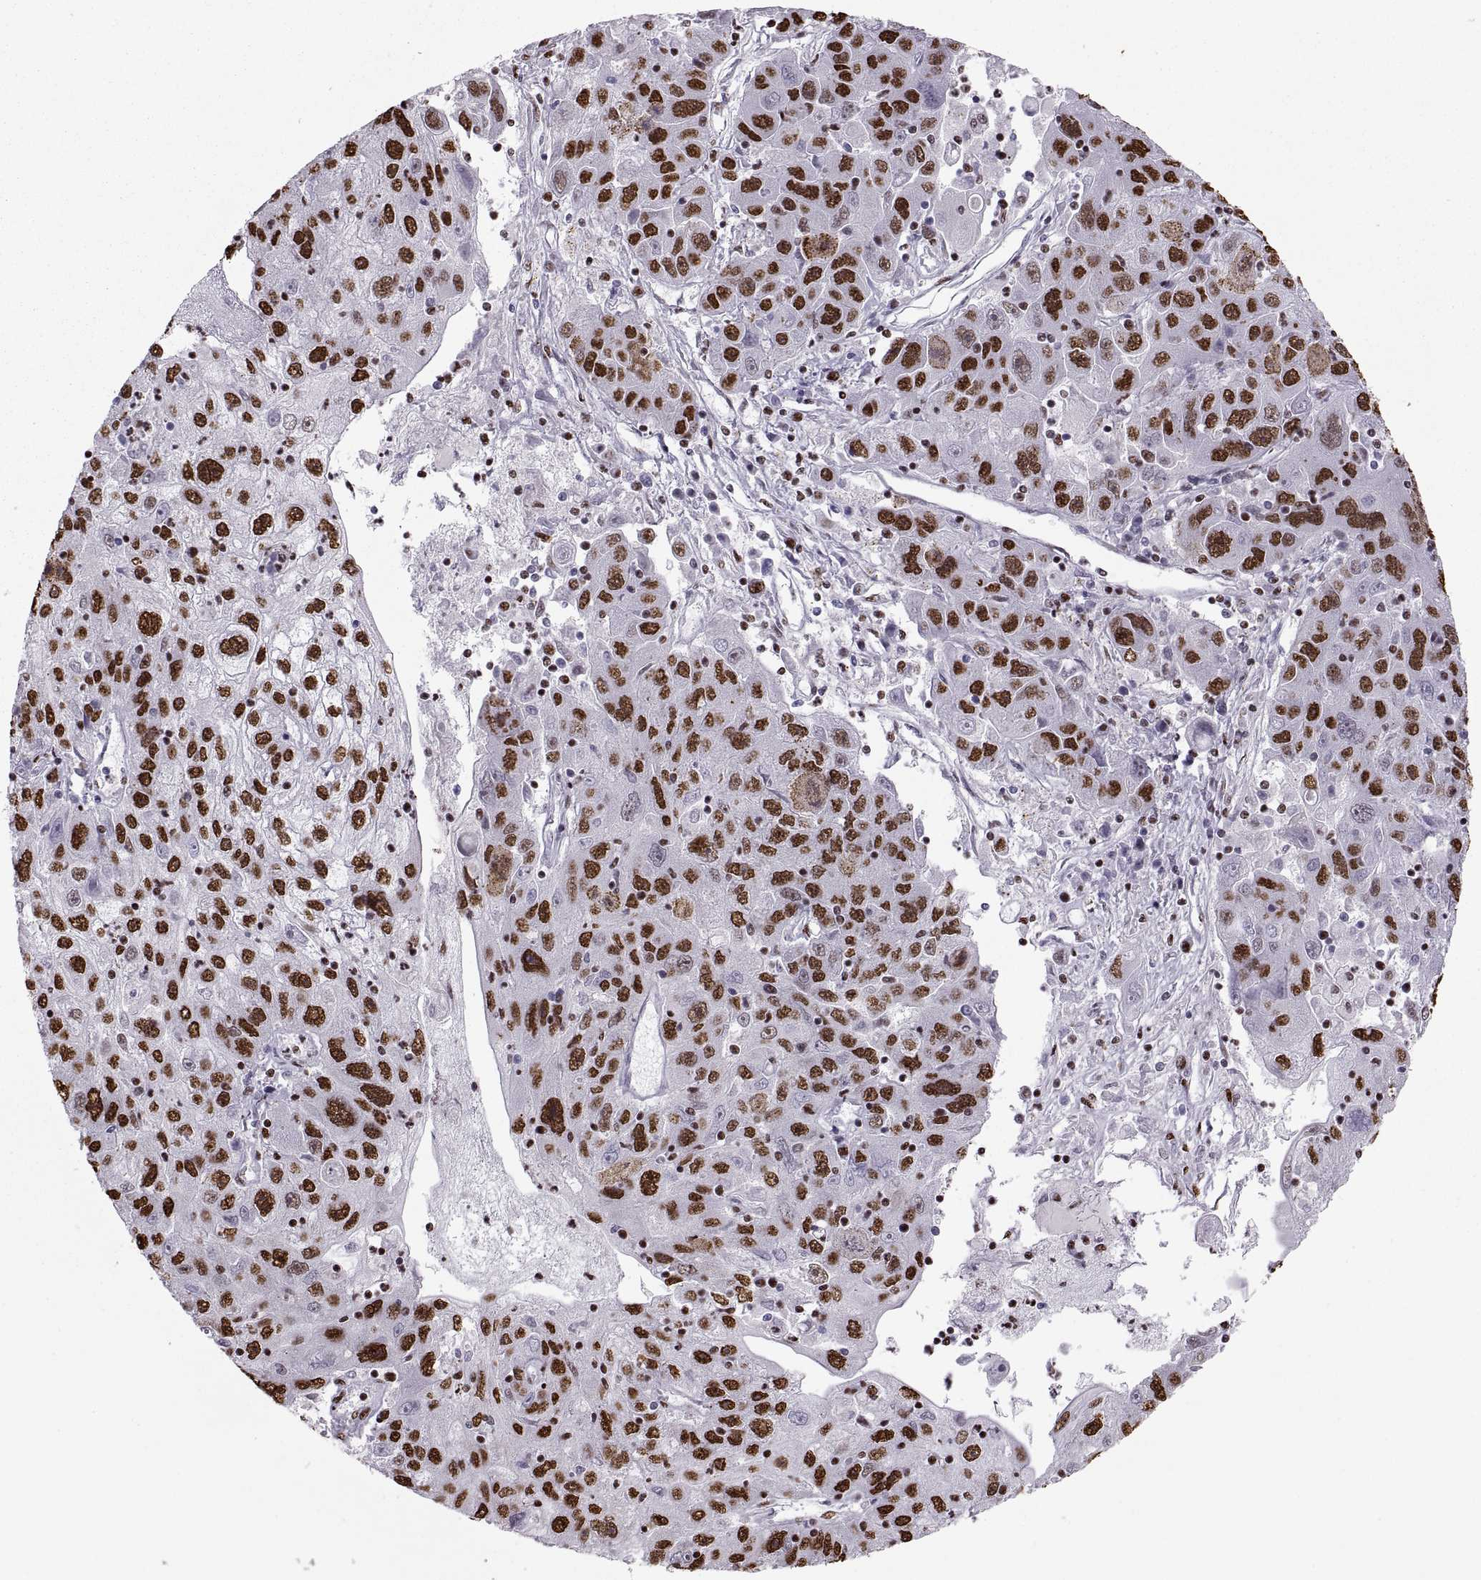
{"staining": {"intensity": "strong", "quantity": "25%-75%", "location": "nuclear"}, "tissue": "stomach cancer", "cell_type": "Tumor cells", "image_type": "cancer", "snomed": [{"axis": "morphology", "description": "Adenocarcinoma, NOS"}, {"axis": "topography", "description": "Stomach"}], "caption": "The photomicrograph exhibits a brown stain indicating the presence of a protein in the nuclear of tumor cells in stomach cancer.", "gene": "SNAI1", "patient": {"sex": "male", "age": 56}}